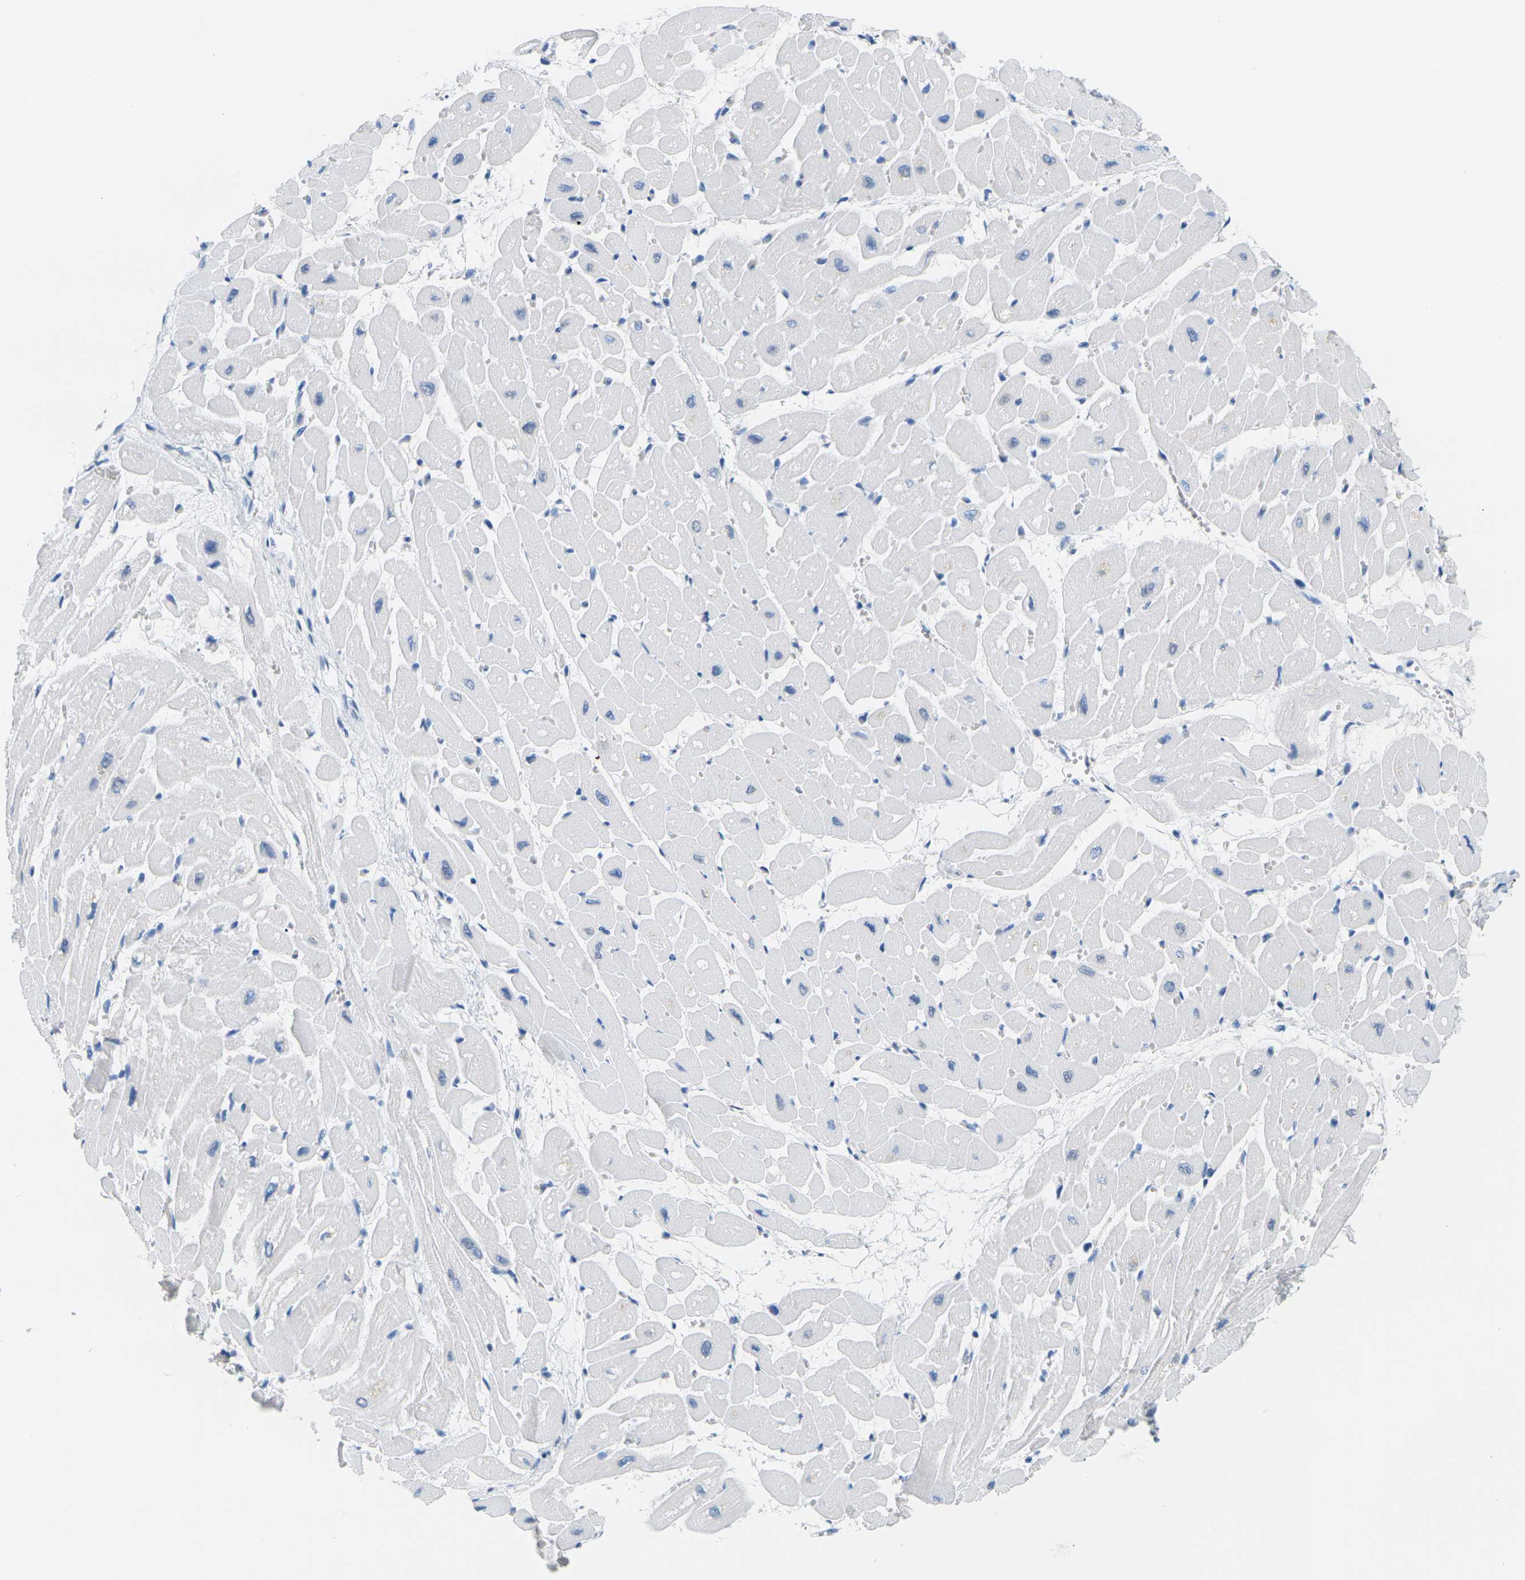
{"staining": {"intensity": "negative", "quantity": "none", "location": "none"}, "tissue": "heart muscle", "cell_type": "Cardiomyocytes", "image_type": "normal", "snomed": [{"axis": "morphology", "description": "Normal tissue, NOS"}, {"axis": "topography", "description": "Heart"}], "caption": "A photomicrograph of human heart muscle is negative for staining in cardiomyocytes.", "gene": "CTAG1A", "patient": {"sex": "male", "age": 45}}